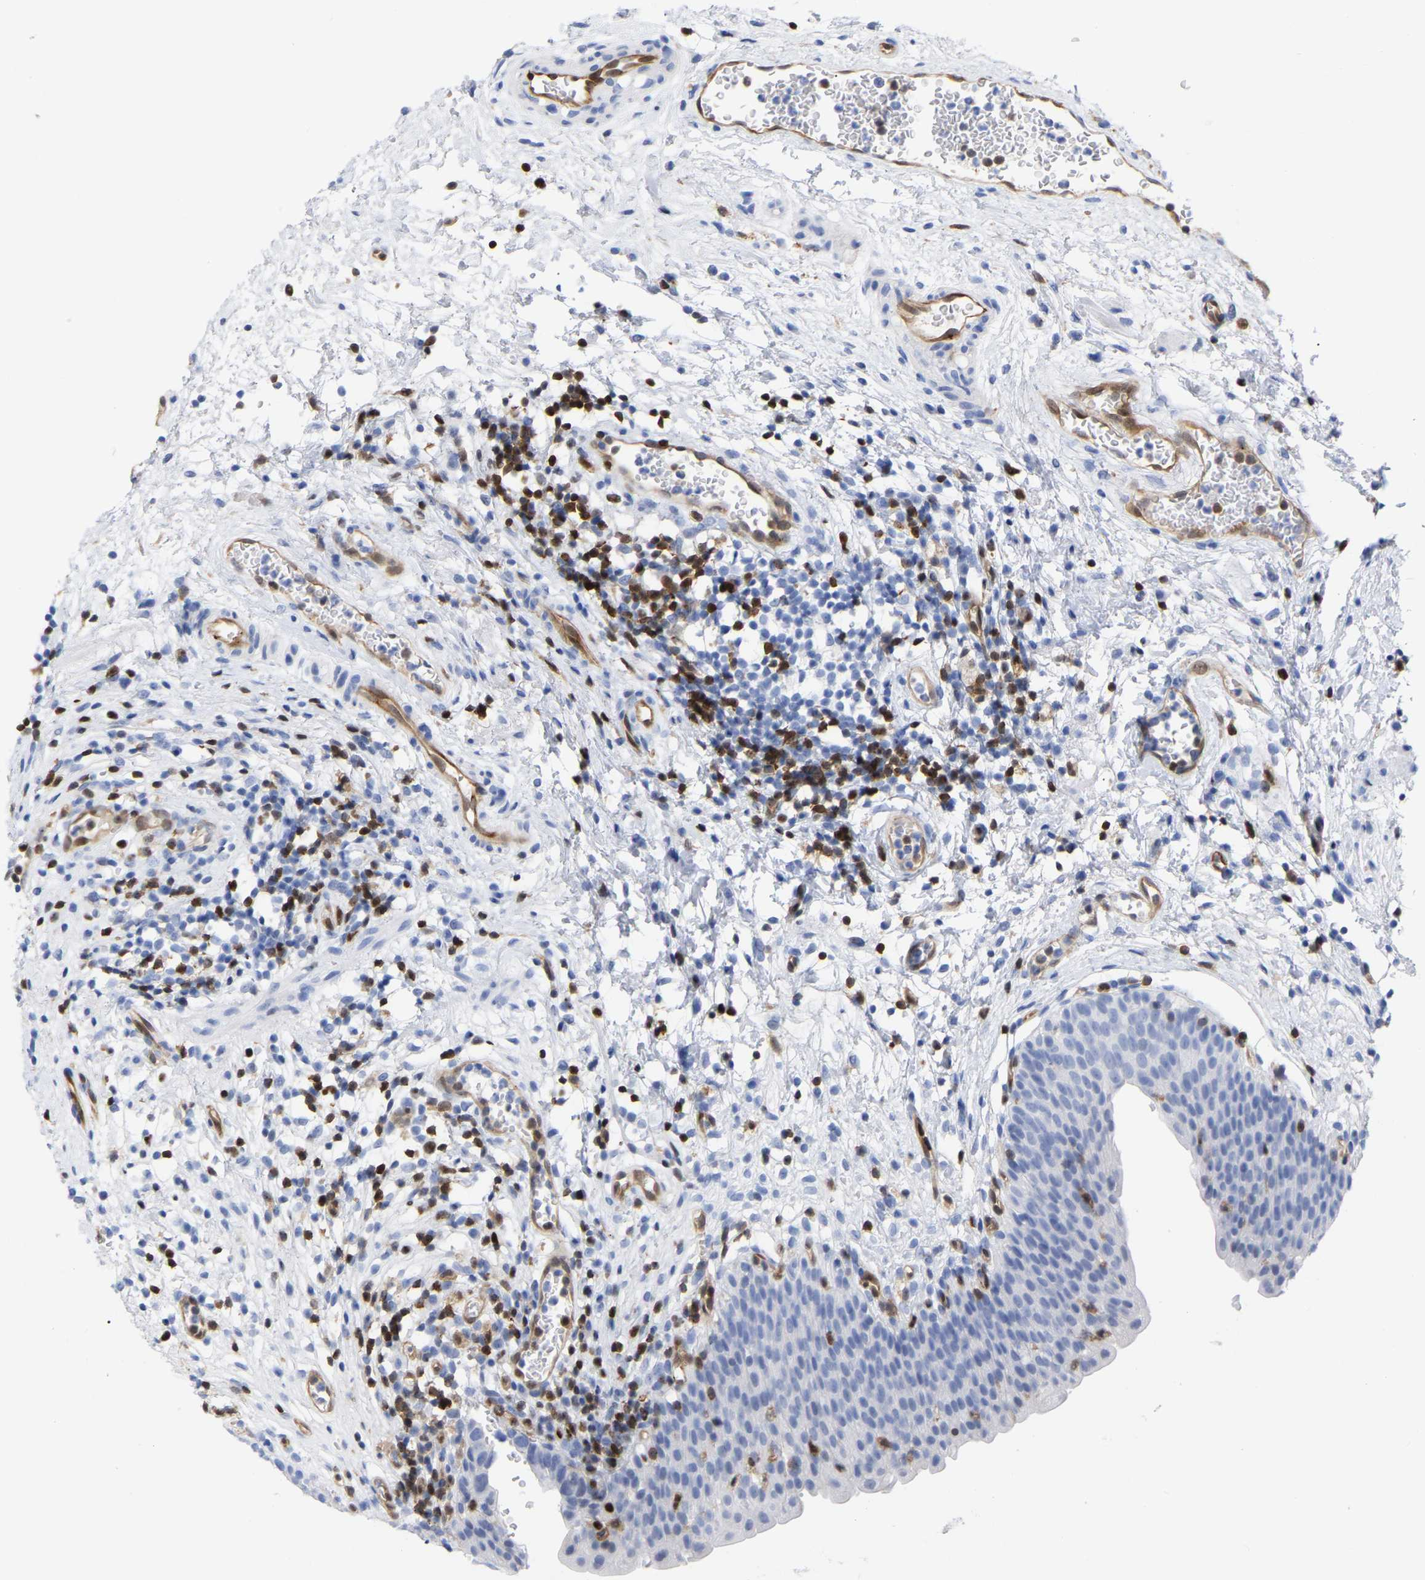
{"staining": {"intensity": "negative", "quantity": "none", "location": "none"}, "tissue": "urinary bladder", "cell_type": "Urothelial cells", "image_type": "normal", "snomed": [{"axis": "morphology", "description": "Normal tissue, NOS"}, {"axis": "topography", "description": "Urinary bladder"}], "caption": "This micrograph is of normal urinary bladder stained with IHC to label a protein in brown with the nuclei are counter-stained blue. There is no staining in urothelial cells. The staining is performed using DAB brown chromogen with nuclei counter-stained in using hematoxylin.", "gene": "GIMAP4", "patient": {"sex": "male", "age": 37}}